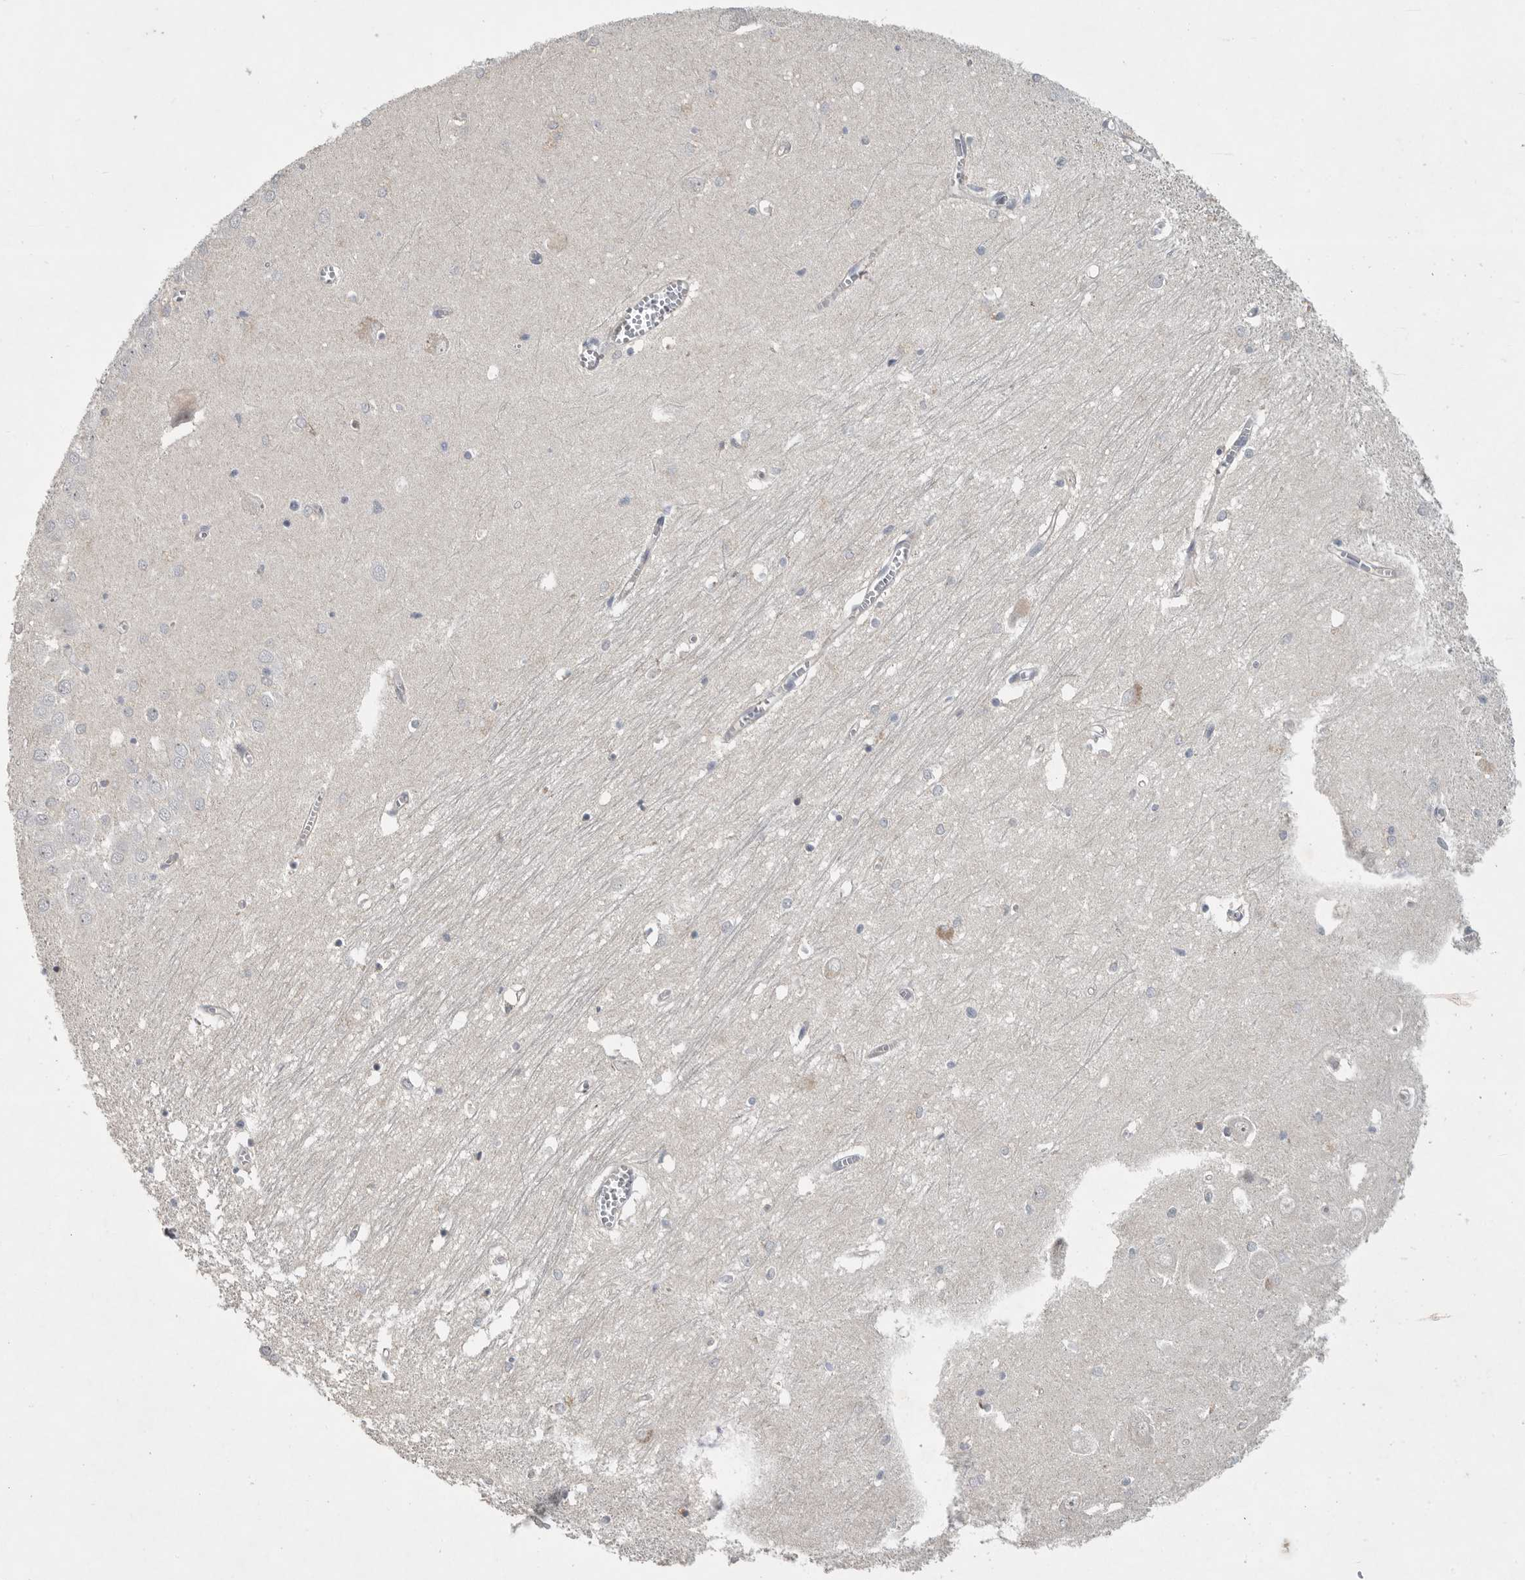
{"staining": {"intensity": "negative", "quantity": "none", "location": "none"}, "tissue": "hippocampus", "cell_type": "Glial cells", "image_type": "normal", "snomed": [{"axis": "morphology", "description": "Normal tissue, NOS"}, {"axis": "topography", "description": "Hippocampus"}], "caption": "Hippocampus stained for a protein using IHC displays no staining glial cells.", "gene": "FBXO43", "patient": {"sex": "male", "age": 70}}